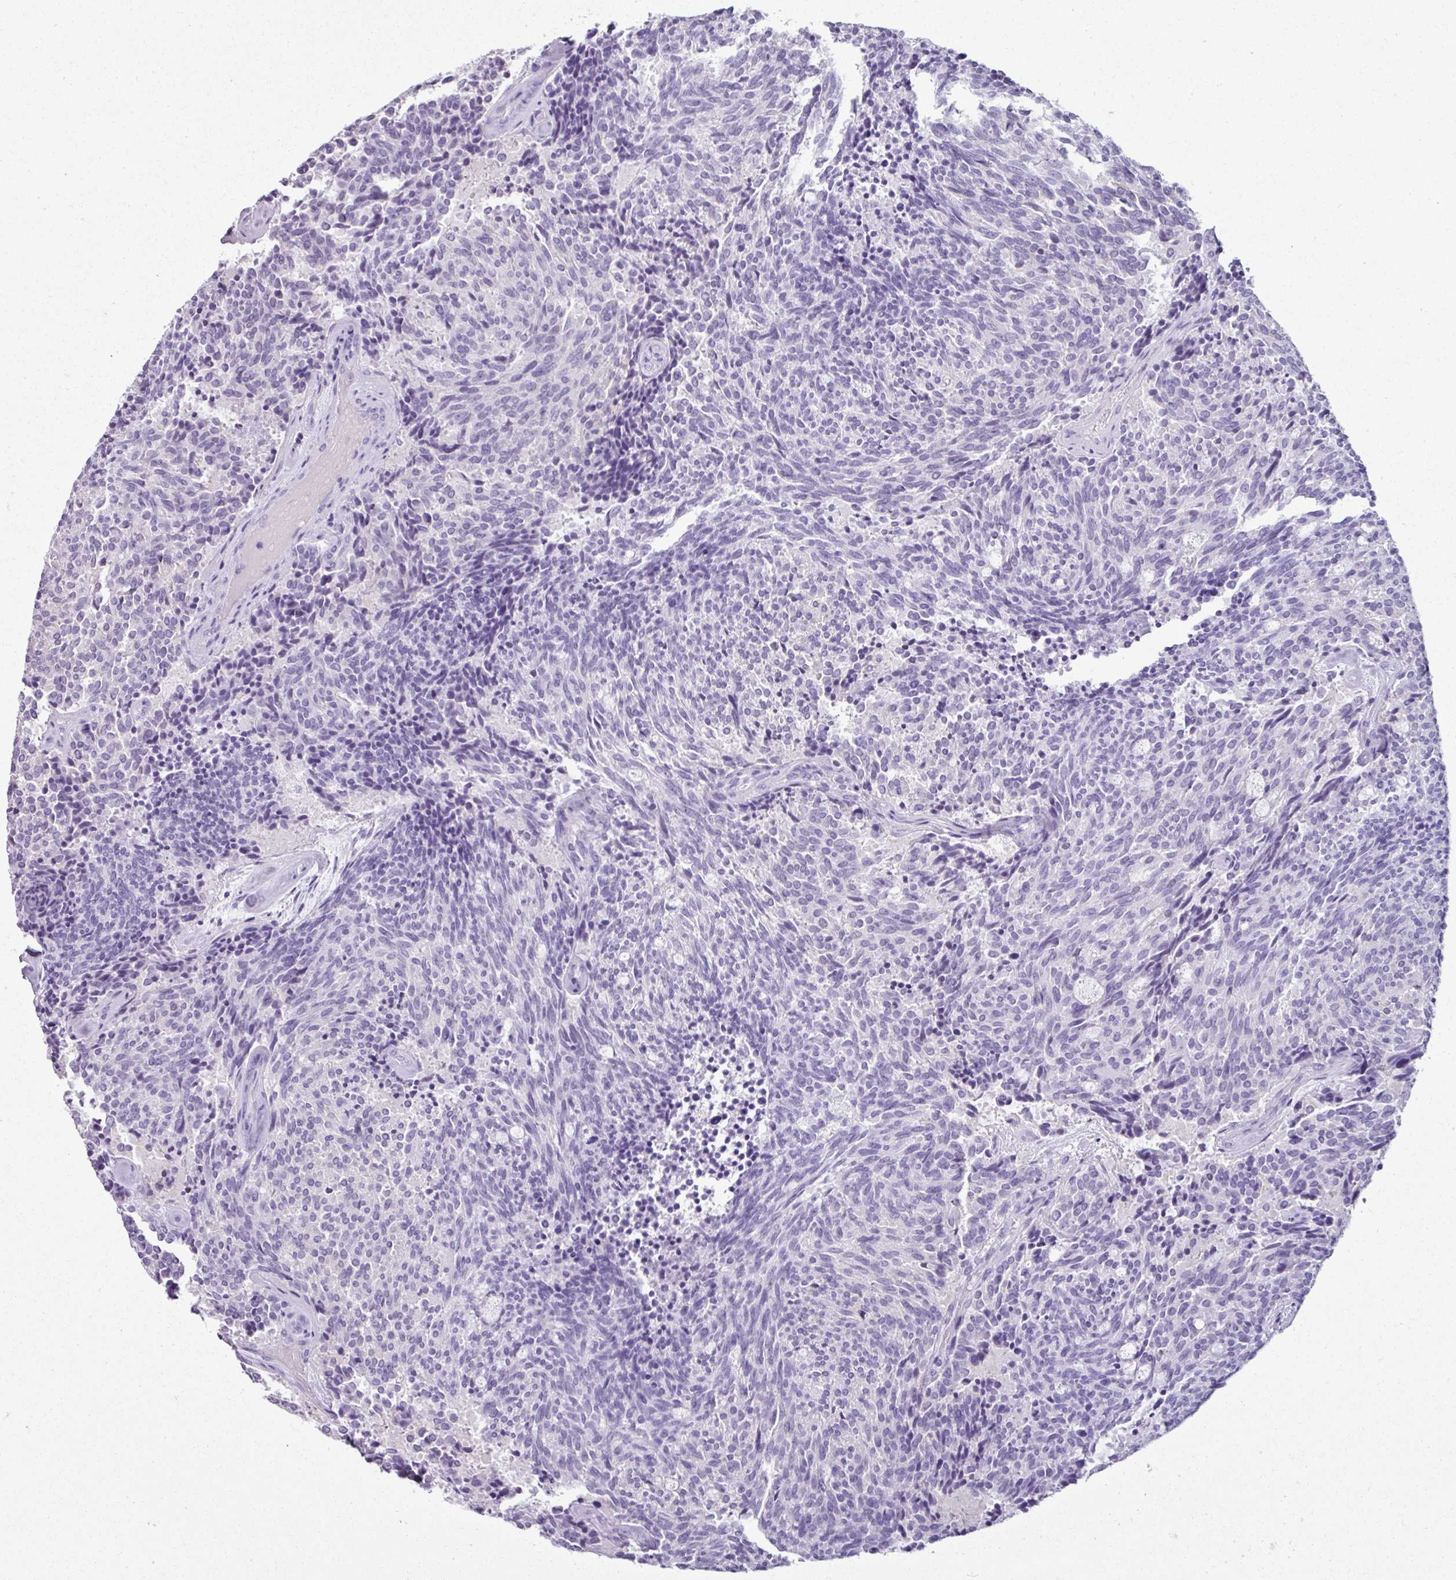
{"staining": {"intensity": "negative", "quantity": "none", "location": "none"}, "tissue": "carcinoid", "cell_type": "Tumor cells", "image_type": "cancer", "snomed": [{"axis": "morphology", "description": "Carcinoid, malignant, NOS"}, {"axis": "topography", "description": "Pancreas"}], "caption": "Carcinoid (malignant) was stained to show a protein in brown. There is no significant positivity in tumor cells.", "gene": "SCT", "patient": {"sex": "female", "age": 54}}